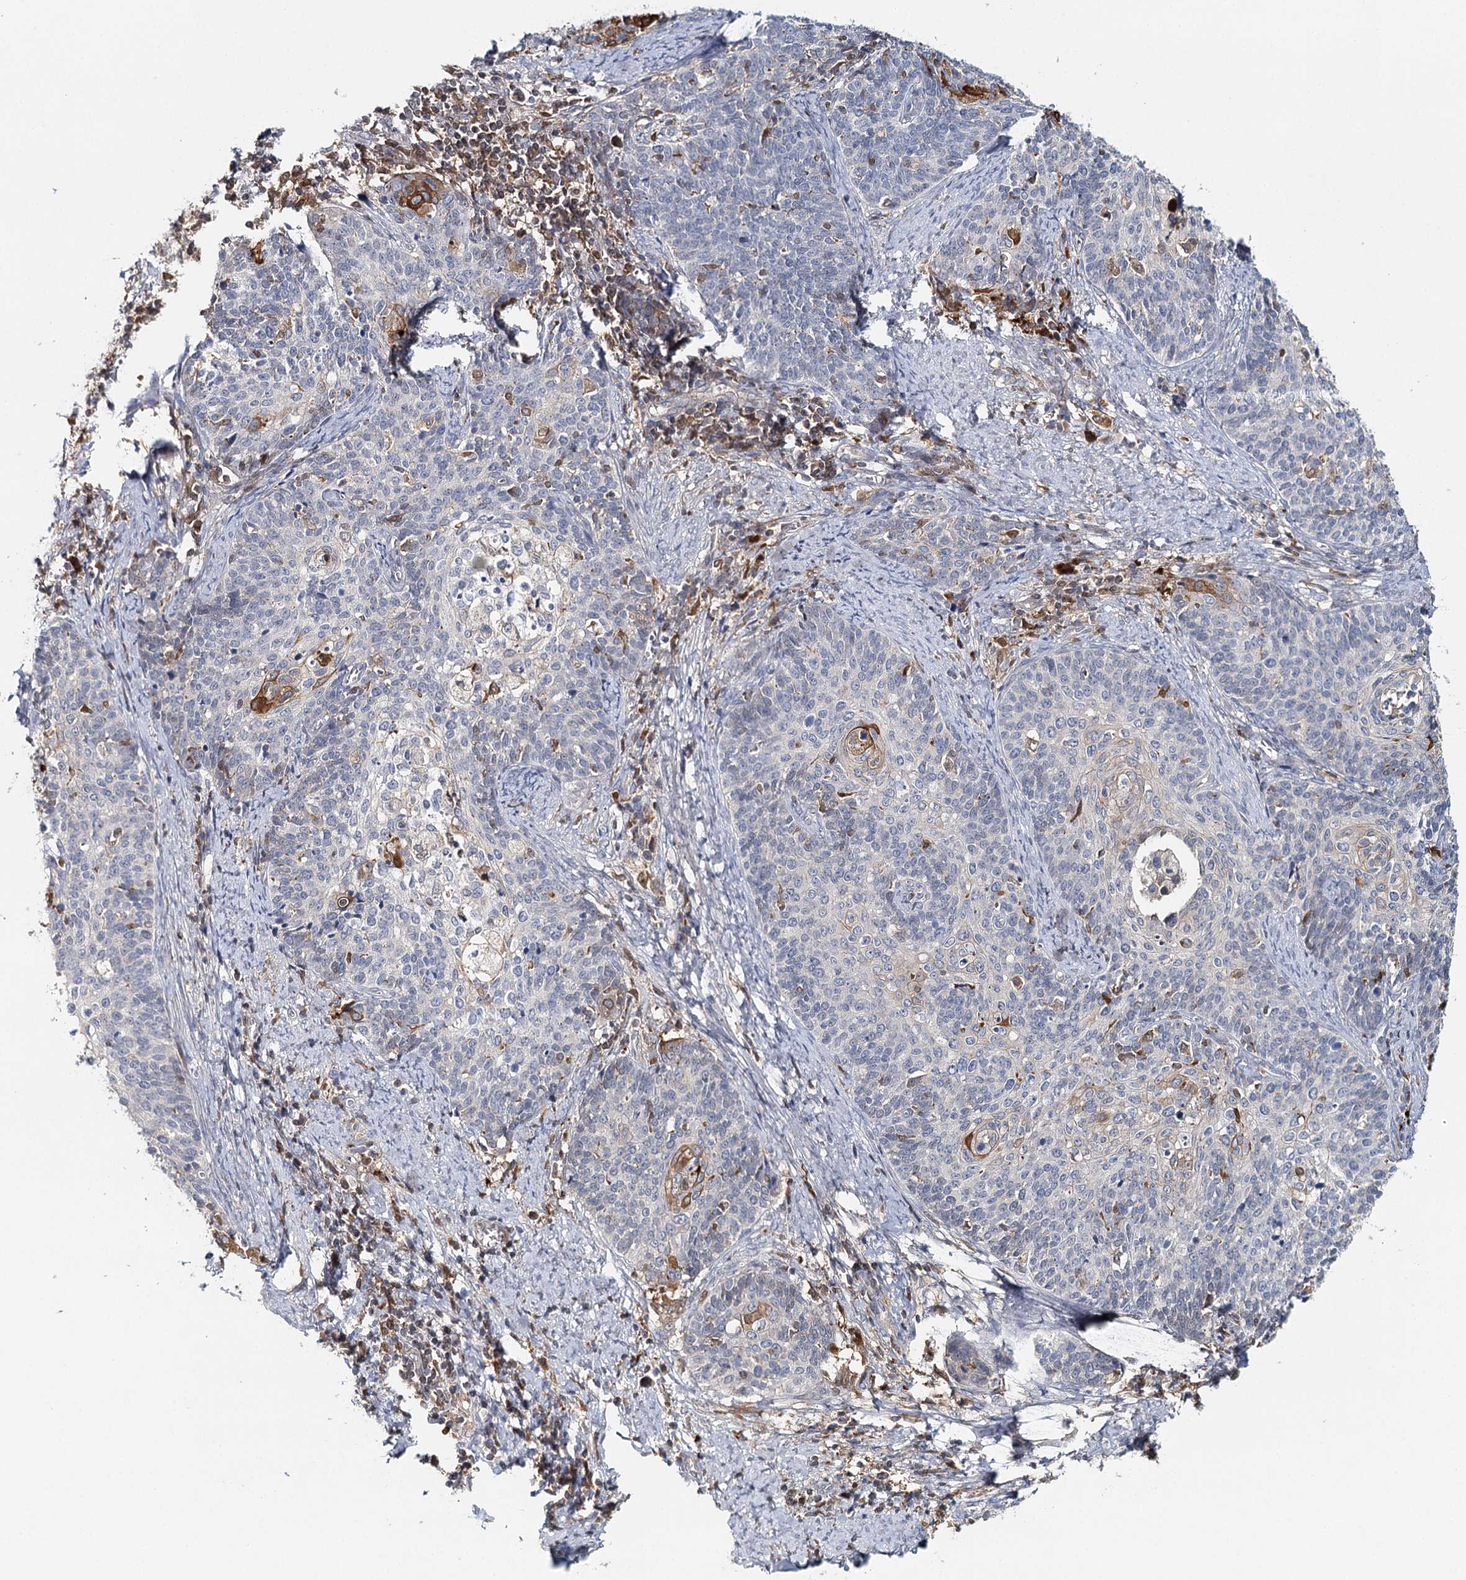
{"staining": {"intensity": "moderate", "quantity": "<25%", "location": "cytoplasmic/membranous"}, "tissue": "cervical cancer", "cell_type": "Tumor cells", "image_type": "cancer", "snomed": [{"axis": "morphology", "description": "Squamous cell carcinoma, NOS"}, {"axis": "topography", "description": "Cervix"}], "caption": "Cervical cancer tissue shows moderate cytoplasmic/membranous expression in about <25% of tumor cells Using DAB (brown) and hematoxylin (blue) stains, captured at high magnification using brightfield microscopy.", "gene": "SLC41A2", "patient": {"sex": "female", "age": 39}}